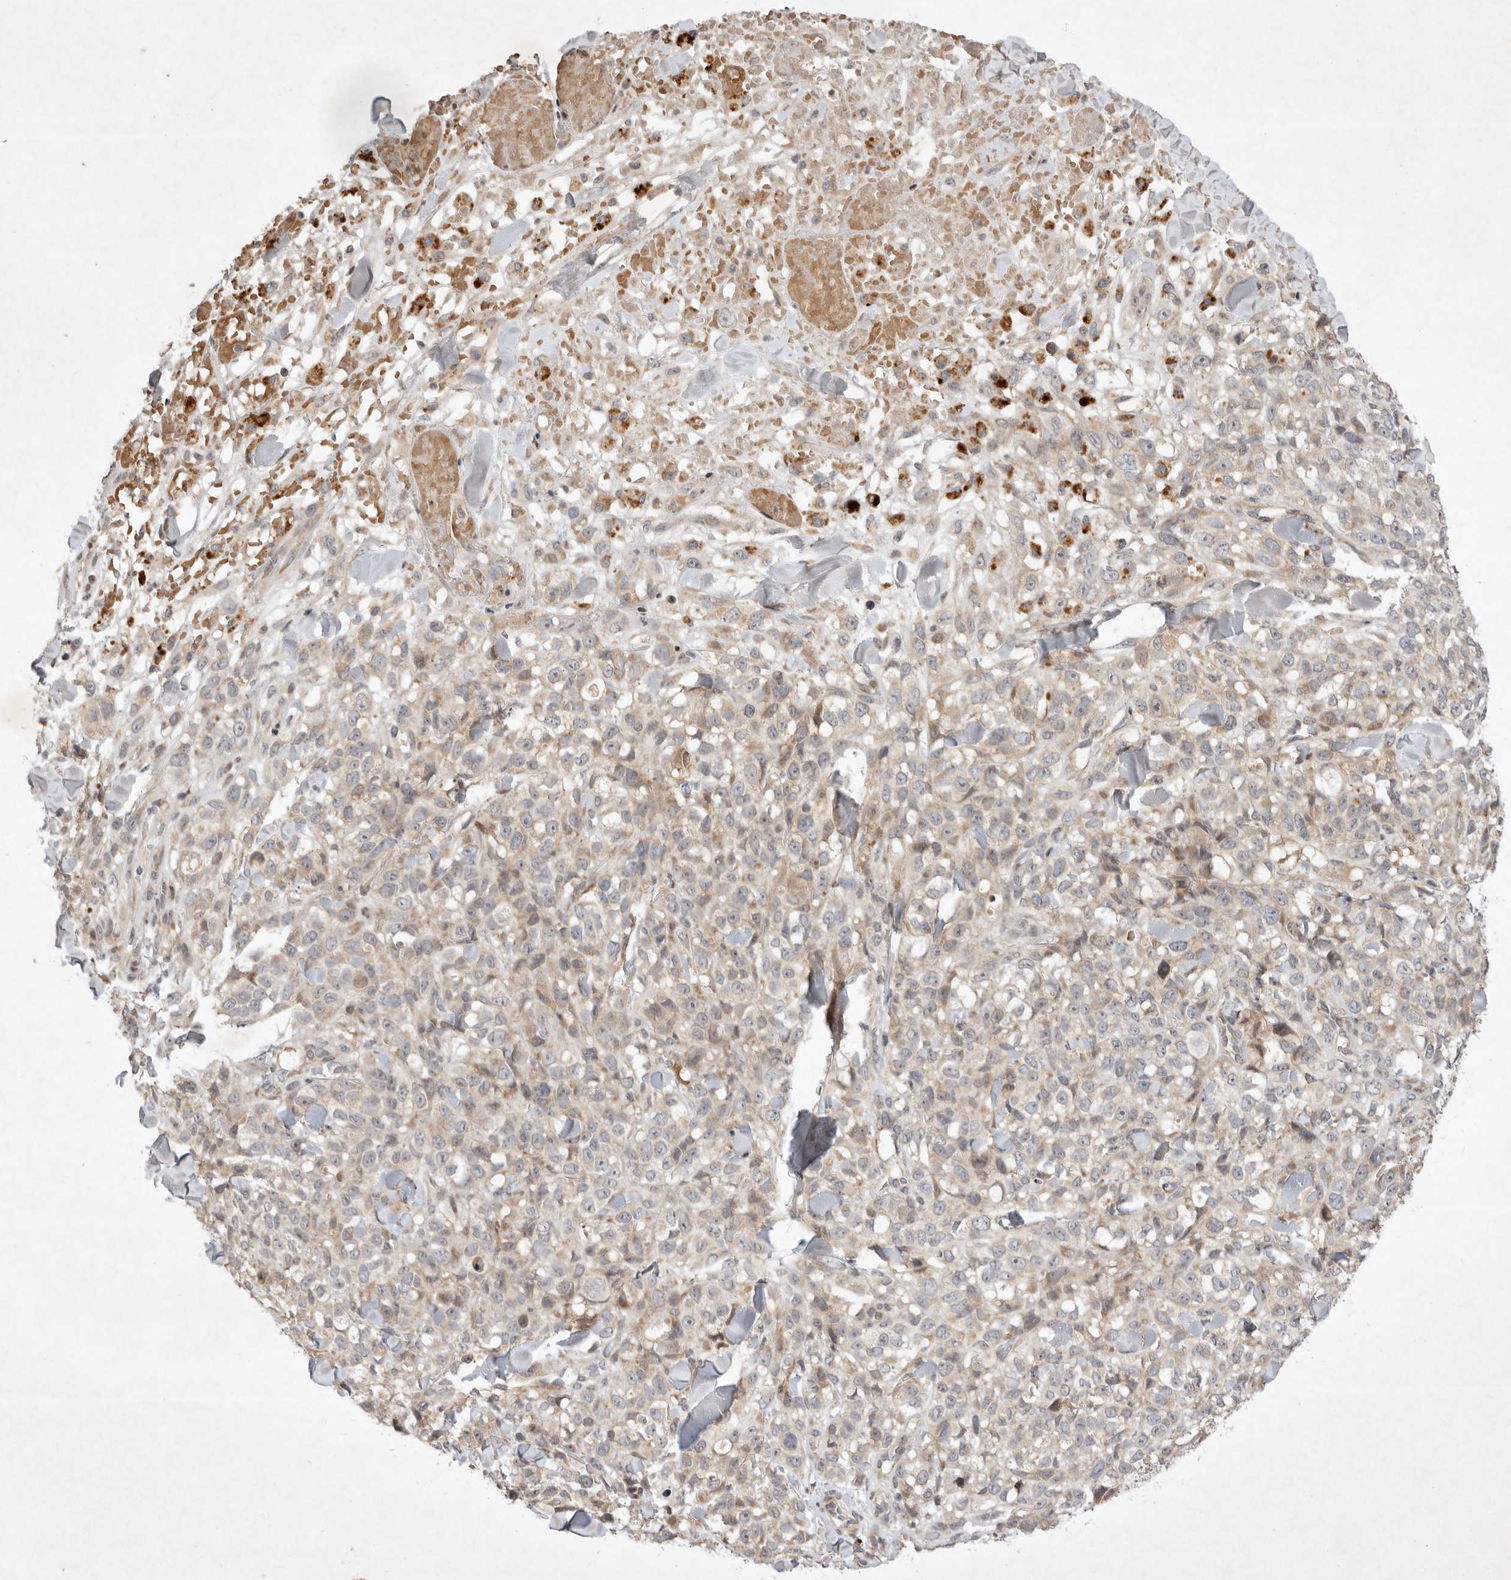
{"staining": {"intensity": "negative", "quantity": "none", "location": "none"}, "tissue": "melanoma", "cell_type": "Tumor cells", "image_type": "cancer", "snomed": [{"axis": "morphology", "description": "Malignant melanoma, Metastatic site"}, {"axis": "topography", "description": "Skin"}], "caption": "This photomicrograph is of melanoma stained with immunohistochemistry to label a protein in brown with the nuclei are counter-stained blue. There is no staining in tumor cells.", "gene": "EIF2AK1", "patient": {"sex": "female", "age": 72}}